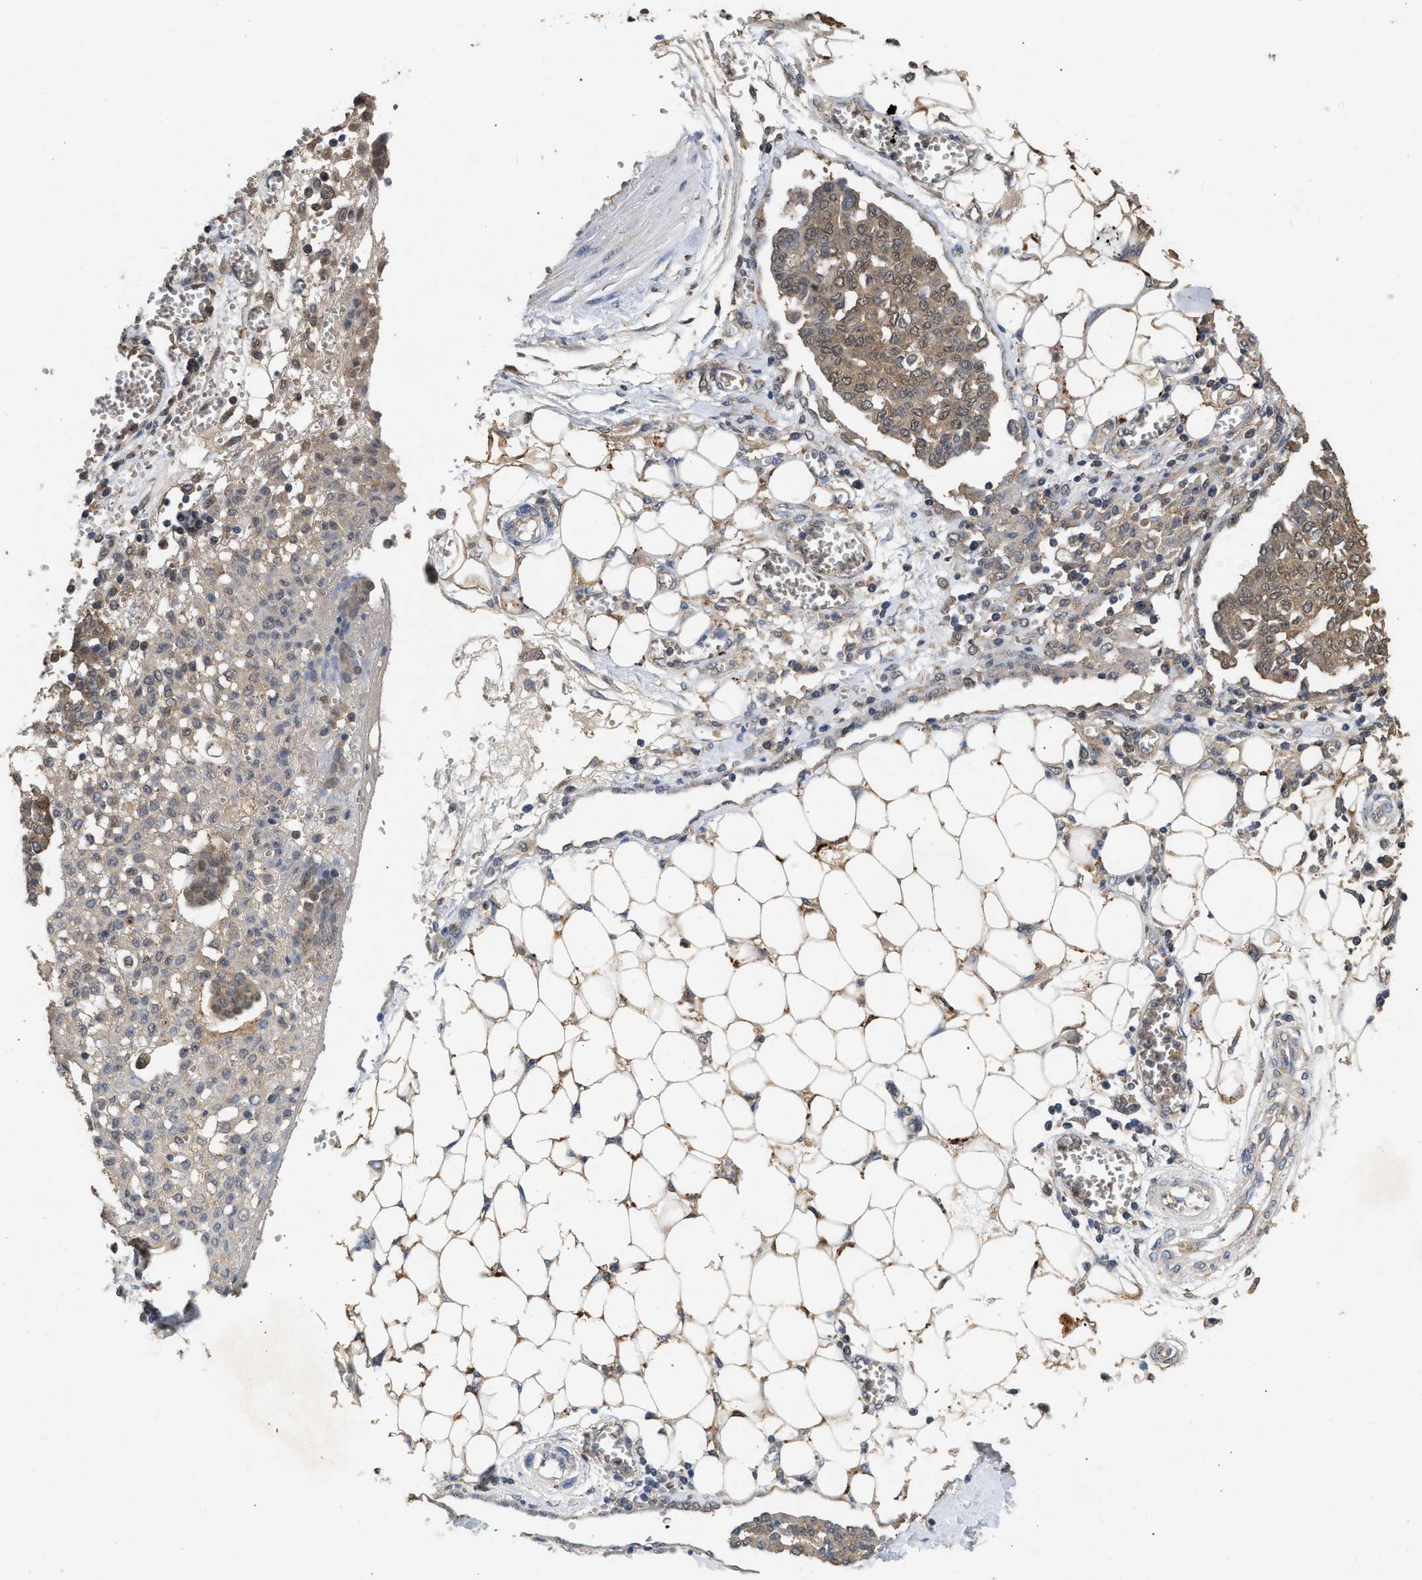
{"staining": {"intensity": "moderate", "quantity": ">75%", "location": "cytoplasmic/membranous"}, "tissue": "ovarian cancer", "cell_type": "Tumor cells", "image_type": "cancer", "snomed": [{"axis": "morphology", "description": "Cystadenocarcinoma, serous, NOS"}, {"axis": "topography", "description": "Soft tissue"}, {"axis": "topography", "description": "Ovary"}], "caption": "The micrograph reveals immunohistochemical staining of ovarian serous cystadenocarcinoma. There is moderate cytoplasmic/membranous expression is identified in approximately >75% of tumor cells. (Stains: DAB (3,3'-diaminobenzidine) in brown, nuclei in blue, Microscopy: brightfield microscopy at high magnification).", "gene": "FITM1", "patient": {"sex": "female", "age": 57}}